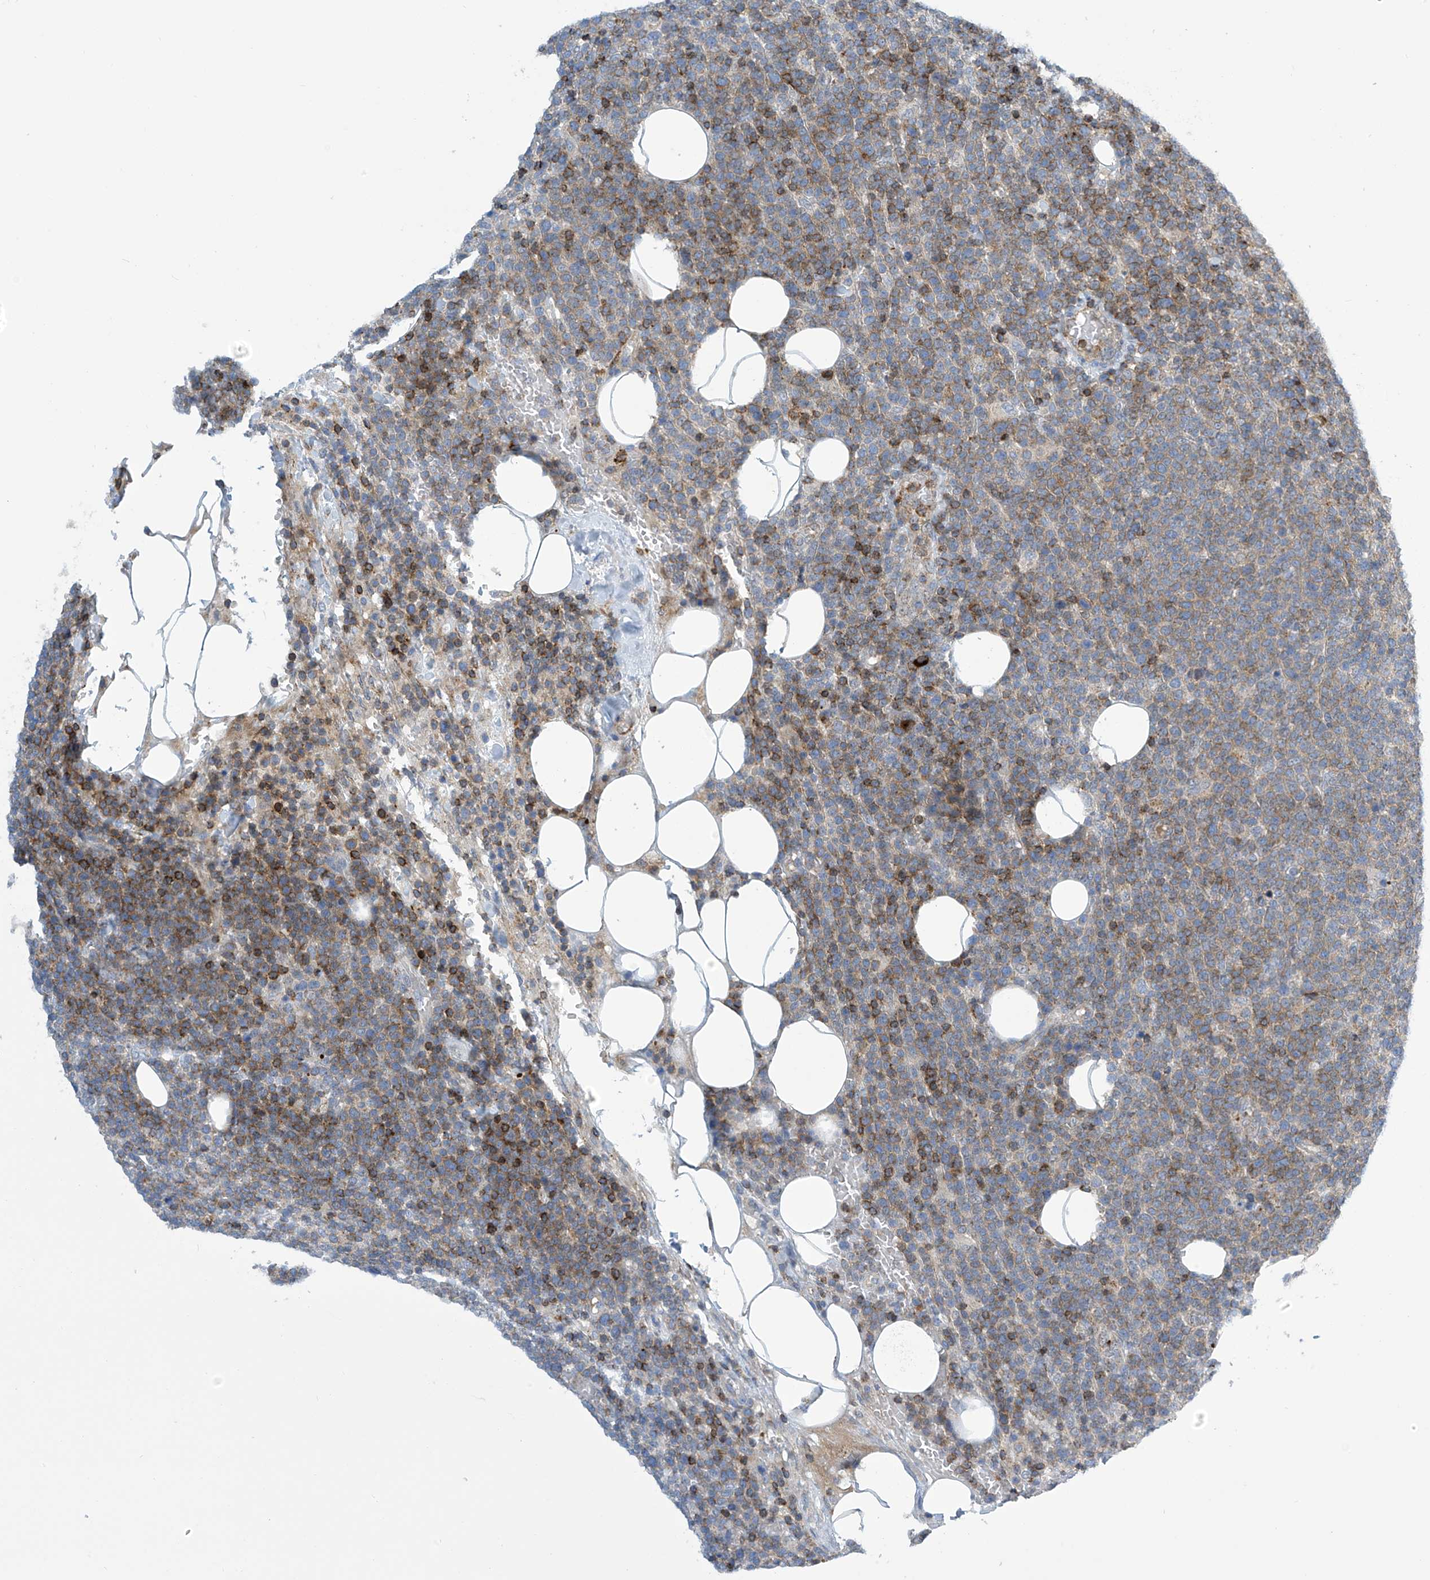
{"staining": {"intensity": "moderate", "quantity": "25%-75%", "location": "cytoplasmic/membranous"}, "tissue": "lymphoma", "cell_type": "Tumor cells", "image_type": "cancer", "snomed": [{"axis": "morphology", "description": "Malignant lymphoma, non-Hodgkin's type, High grade"}, {"axis": "topography", "description": "Lymph node"}], "caption": "IHC histopathology image of human malignant lymphoma, non-Hodgkin's type (high-grade) stained for a protein (brown), which shows medium levels of moderate cytoplasmic/membranous staining in about 25%-75% of tumor cells.", "gene": "IBA57", "patient": {"sex": "male", "age": 61}}